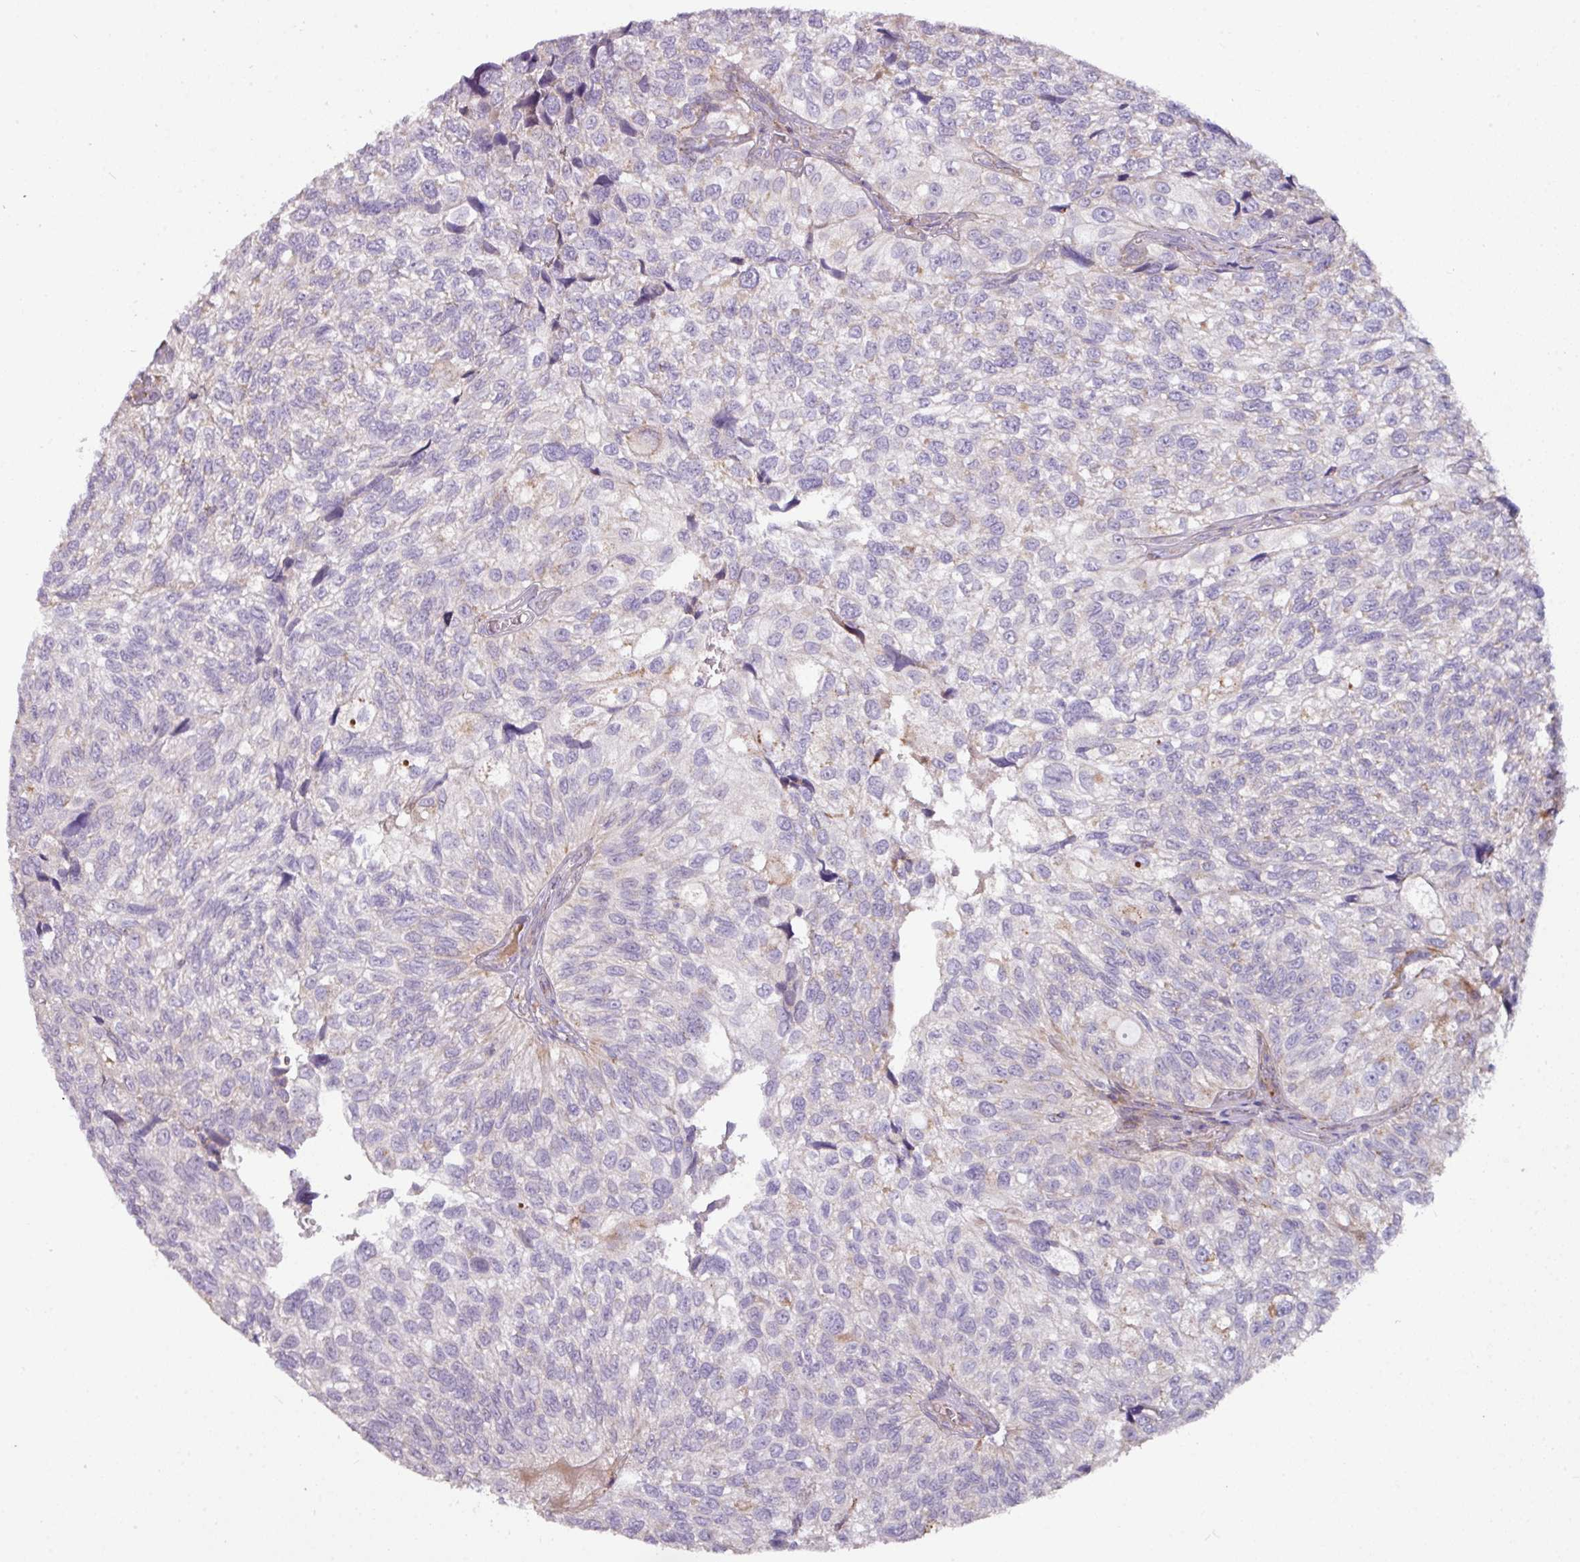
{"staining": {"intensity": "negative", "quantity": "none", "location": "none"}, "tissue": "urothelial cancer", "cell_type": "Tumor cells", "image_type": "cancer", "snomed": [{"axis": "morphology", "description": "Urothelial carcinoma, NOS"}, {"axis": "topography", "description": "Urinary bladder"}], "caption": "Human urothelial cancer stained for a protein using immunohistochemistry exhibits no expression in tumor cells.", "gene": "SQOR", "patient": {"sex": "male", "age": 87}}